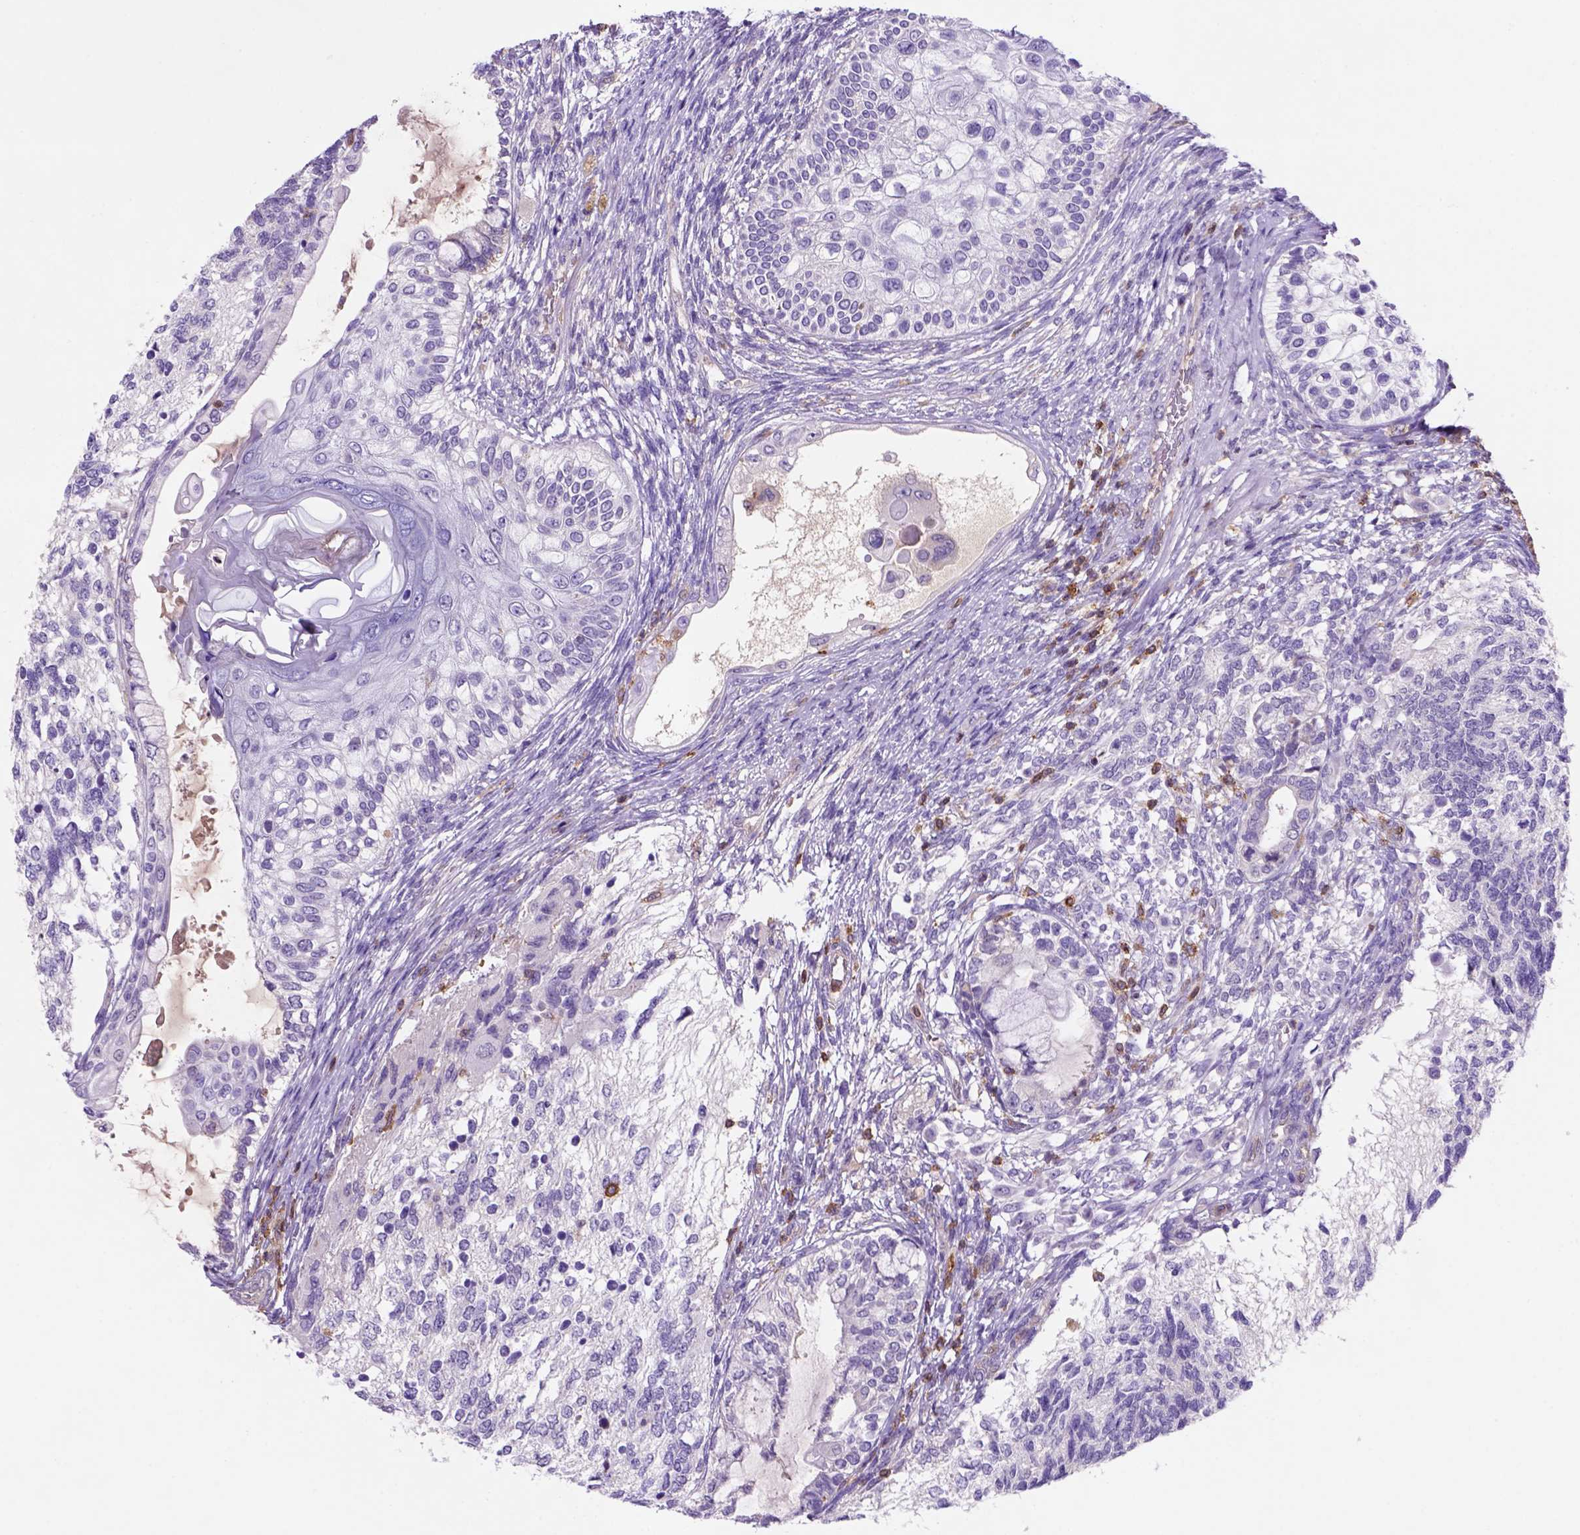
{"staining": {"intensity": "negative", "quantity": "none", "location": "none"}, "tissue": "testis cancer", "cell_type": "Tumor cells", "image_type": "cancer", "snomed": [{"axis": "morphology", "description": "Seminoma, NOS"}, {"axis": "morphology", "description": "Carcinoma, Embryonal, NOS"}, {"axis": "topography", "description": "Testis"}], "caption": "IHC histopathology image of testis cancer (embryonal carcinoma) stained for a protein (brown), which reveals no expression in tumor cells. (DAB immunohistochemistry (IHC), high magnification).", "gene": "INPP5D", "patient": {"sex": "male", "age": 41}}